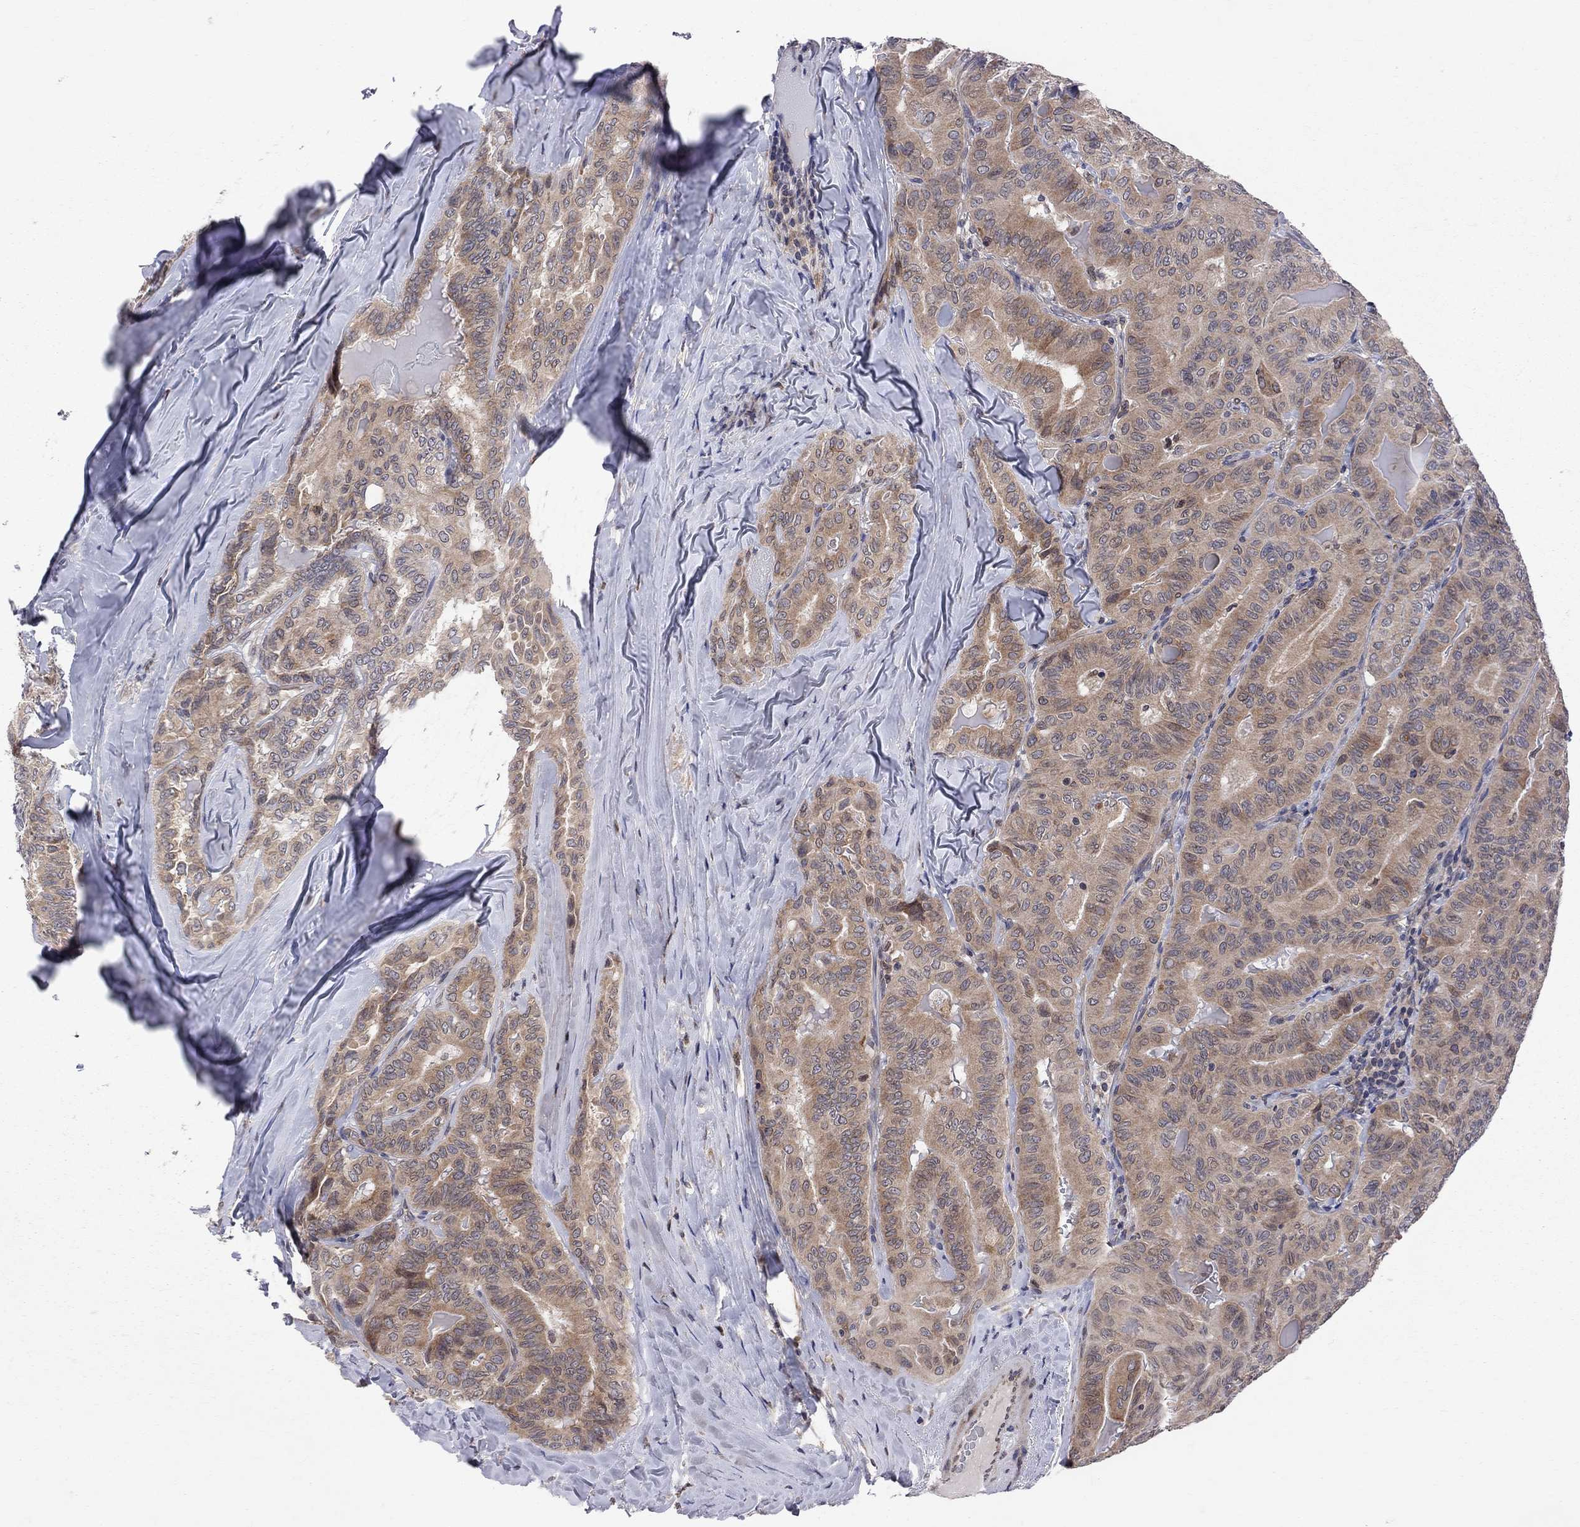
{"staining": {"intensity": "moderate", "quantity": ">75%", "location": "cytoplasmic/membranous"}, "tissue": "thyroid cancer", "cell_type": "Tumor cells", "image_type": "cancer", "snomed": [{"axis": "morphology", "description": "Papillary adenocarcinoma, NOS"}, {"axis": "topography", "description": "Thyroid gland"}], "caption": "Protein staining exhibits moderate cytoplasmic/membranous positivity in about >75% of tumor cells in thyroid cancer (papillary adenocarcinoma). (Stains: DAB (3,3'-diaminobenzidine) in brown, nuclei in blue, Microscopy: brightfield microscopy at high magnification).", "gene": "CNOT11", "patient": {"sex": "female", "age": 68}}